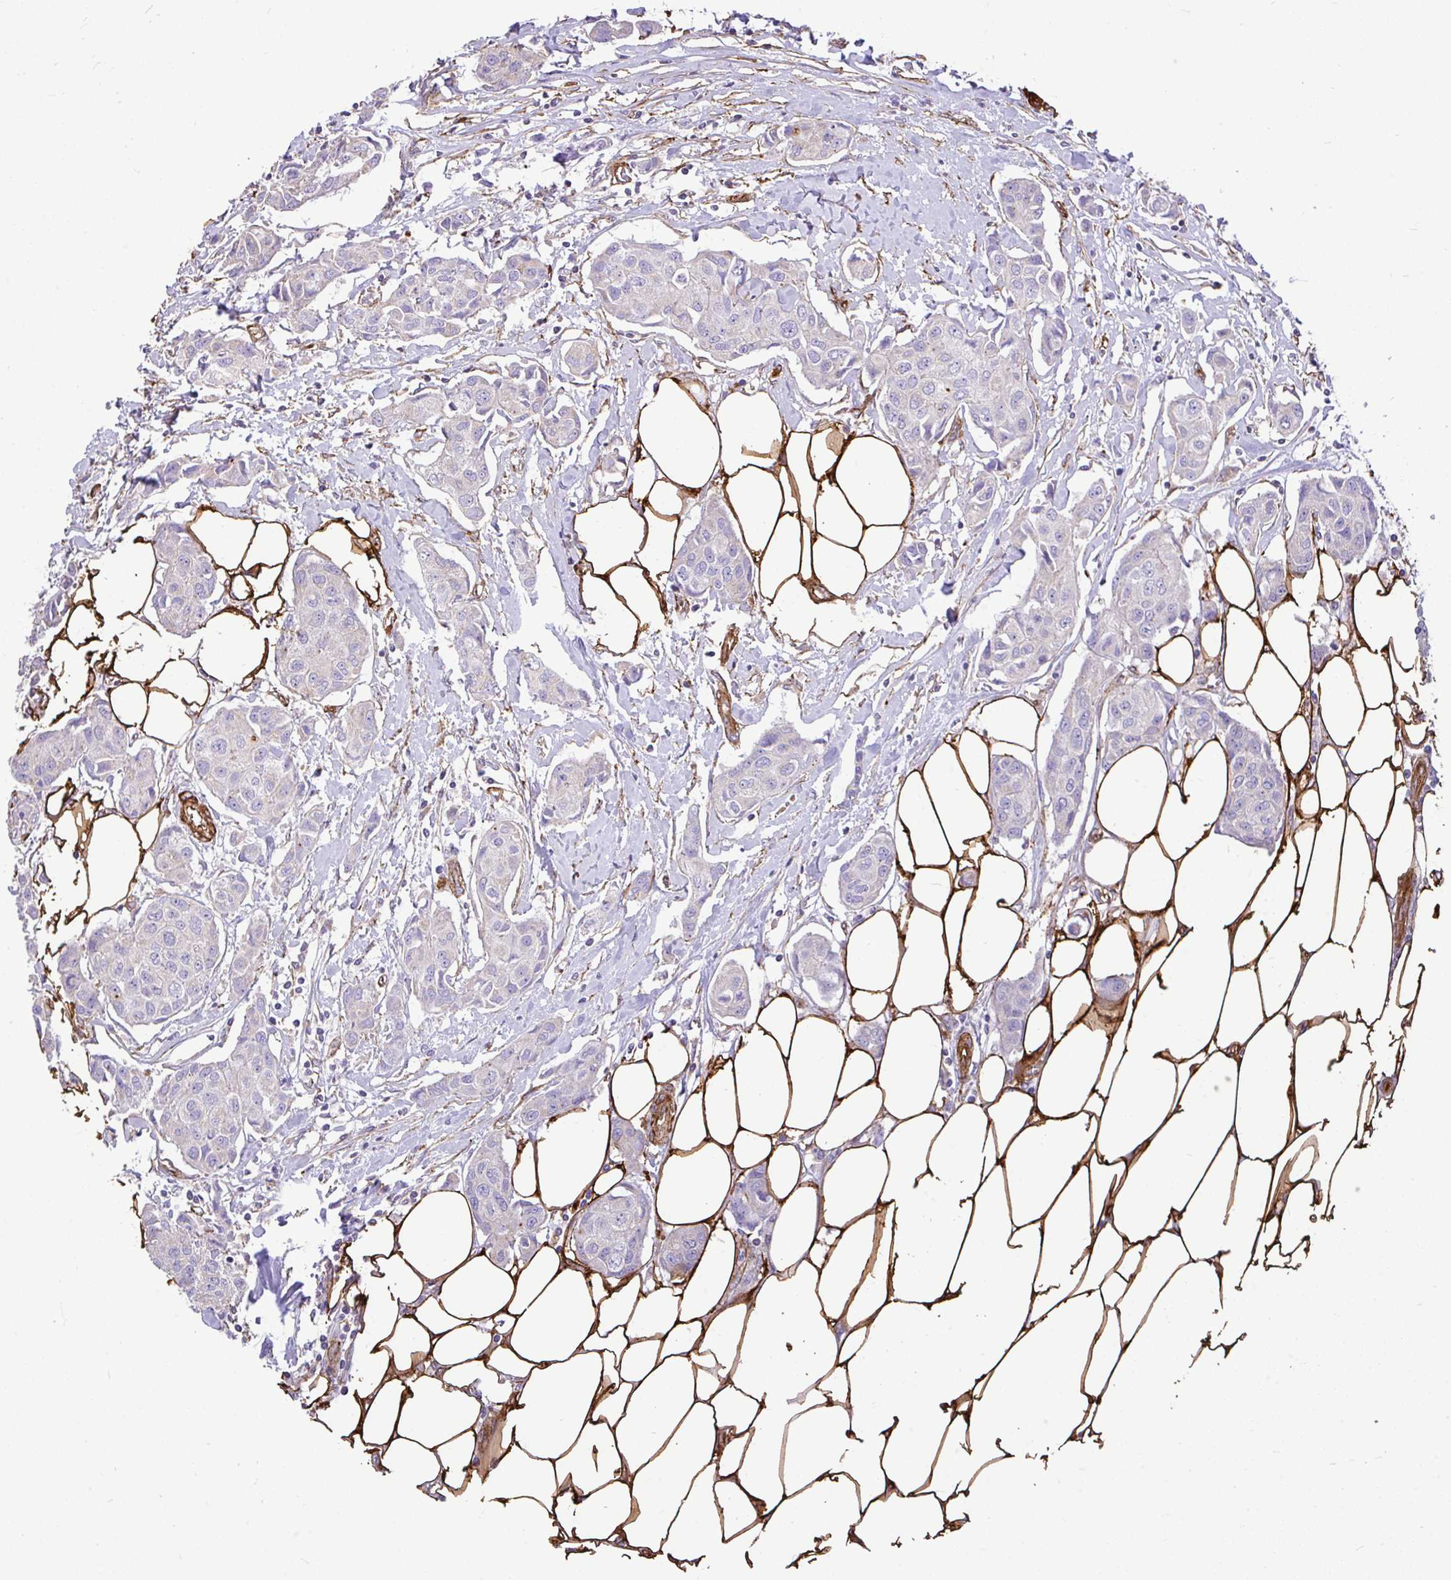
{"staining": {"intensity": "negative", "quantity": "none", "location": "none"}, "tissue": "breast cancer", "cell_type": "Tumor cells", "image_type": "cancer", "snomed": [{"axis": "morphology", "description": "Duct carcinoma"}, {"axis": "topography", "description": "Breast"}, {"axis": "topography", "description": "Lymph node"}], "caption": "The photomicrograph demonstrates no staining of tumor cells in breast cancer (intraductal carcinoma).", "gene": "PTPRK", "patient": {"sex": "female", "age": 80}}